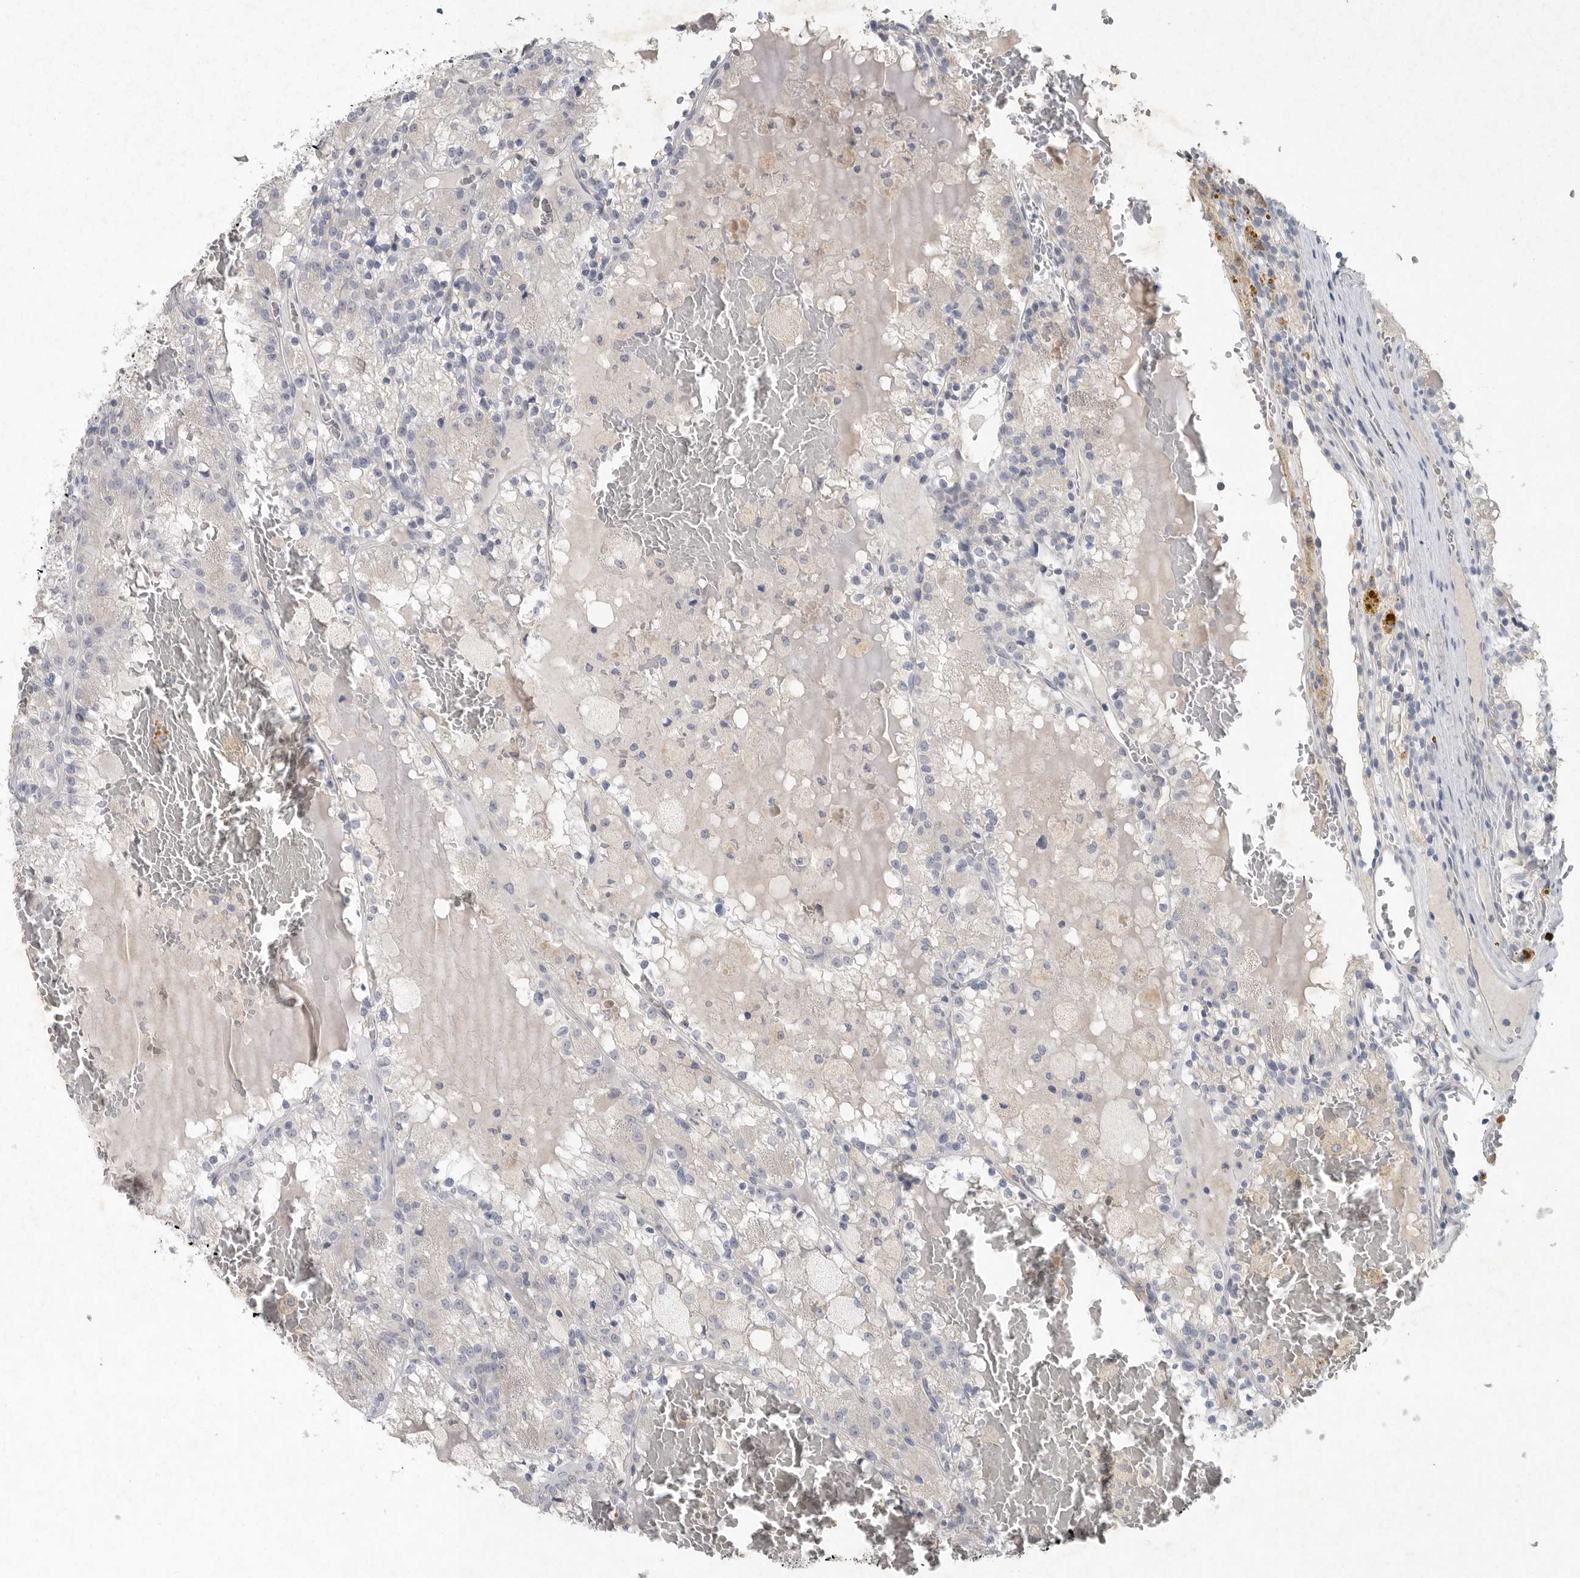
{"staining": {"intensity": "negative", "quantity": "none", "location": "none"}, "tissue": "renal cancer", "cell_type": "Tumor cells", "image_type": "cancer", "snomed": [{"axis": "morphology", "description": "Adenocarcinoma, NOS"}, {"axis": "topography", "description": "Kidney"}], "caption": "Tumor cells show no significant positivity in renal adenocarcinoma. (DAB (3,3'-diaminobenzidine) immunohistochemistry (IHC) visualized using brightfield microscopy, high magnification).", "gene": "REG4", "patient": {"sex": "female", "age": 56}}